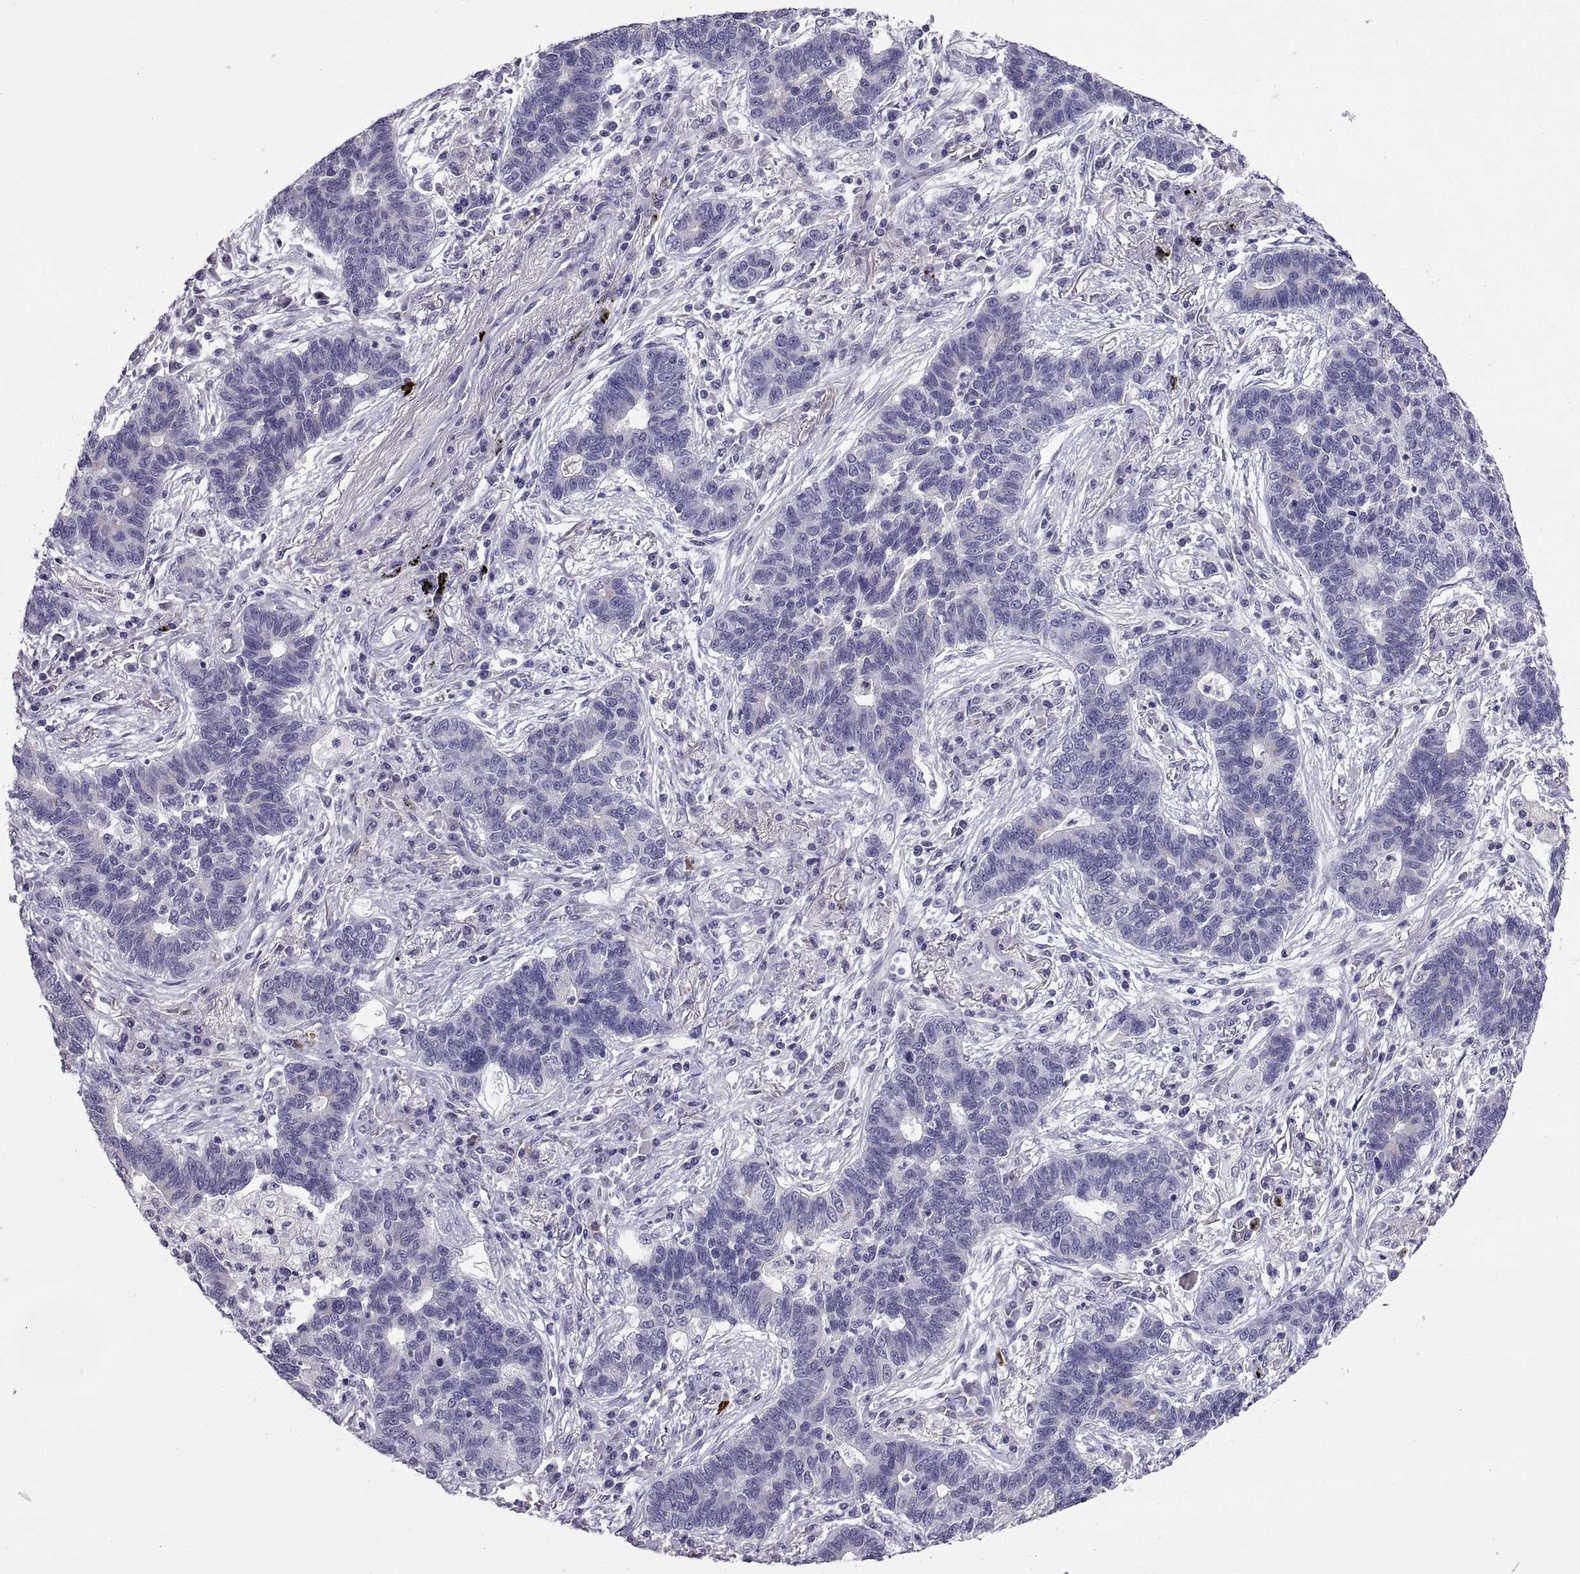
{"staining": {"intensity": "negative", "quantity": "none", "location": "none"}, "tissue": "lung cancer", "cell_type": "Tumor cells", "image_type": "cancer", "snomed": [{"axis": "morphology", "description": "Adenocarcinoma, NOS"}, {"axis": "topography", "description": "Lung"}], "caption": "An immunohistochemistry (IHC) photomicrograph of lung cancer (adenocarcinoma) is shown. There is no staining in tumor cells of lung cancer (adenocarcinoma).", "gene": "IGSF1", "patient": {"sex": "female", "age": 57}}